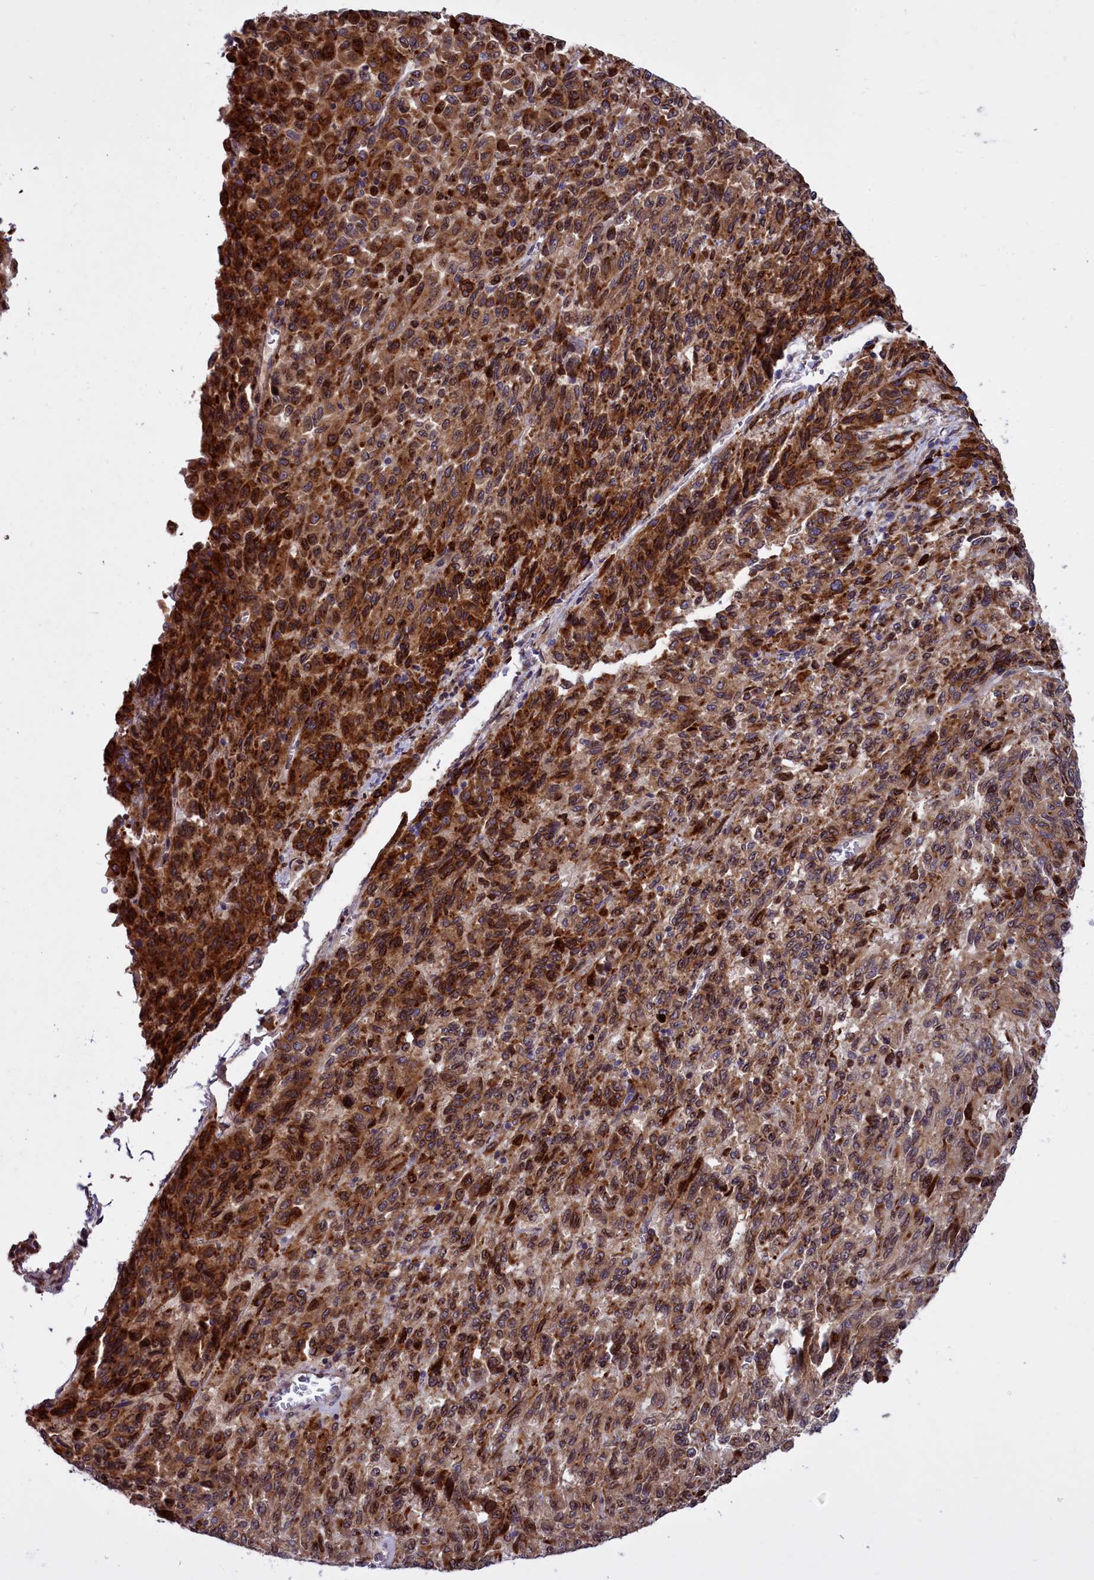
{"staining": {"intensity": "strong", "quantity": ">75%", "location": "cytoplasmic/membranous"}, "tissue": "melanoma", "cell_type": "Tumor cells", "image_type": "cancer", "snomed": [{"axis": "morphology", "description": "Malignant melanoma, Metastatic site"}, {"axis": "topography", "description": "Lung"}], "caption": "Brown immunohistochemical staining in melanoma displays strong cytoplasmic/membranous staining in approximately >75% of tumor cells.", "gene": "RAPGEF4", "patient": {"sex": "male", "age": 64}}